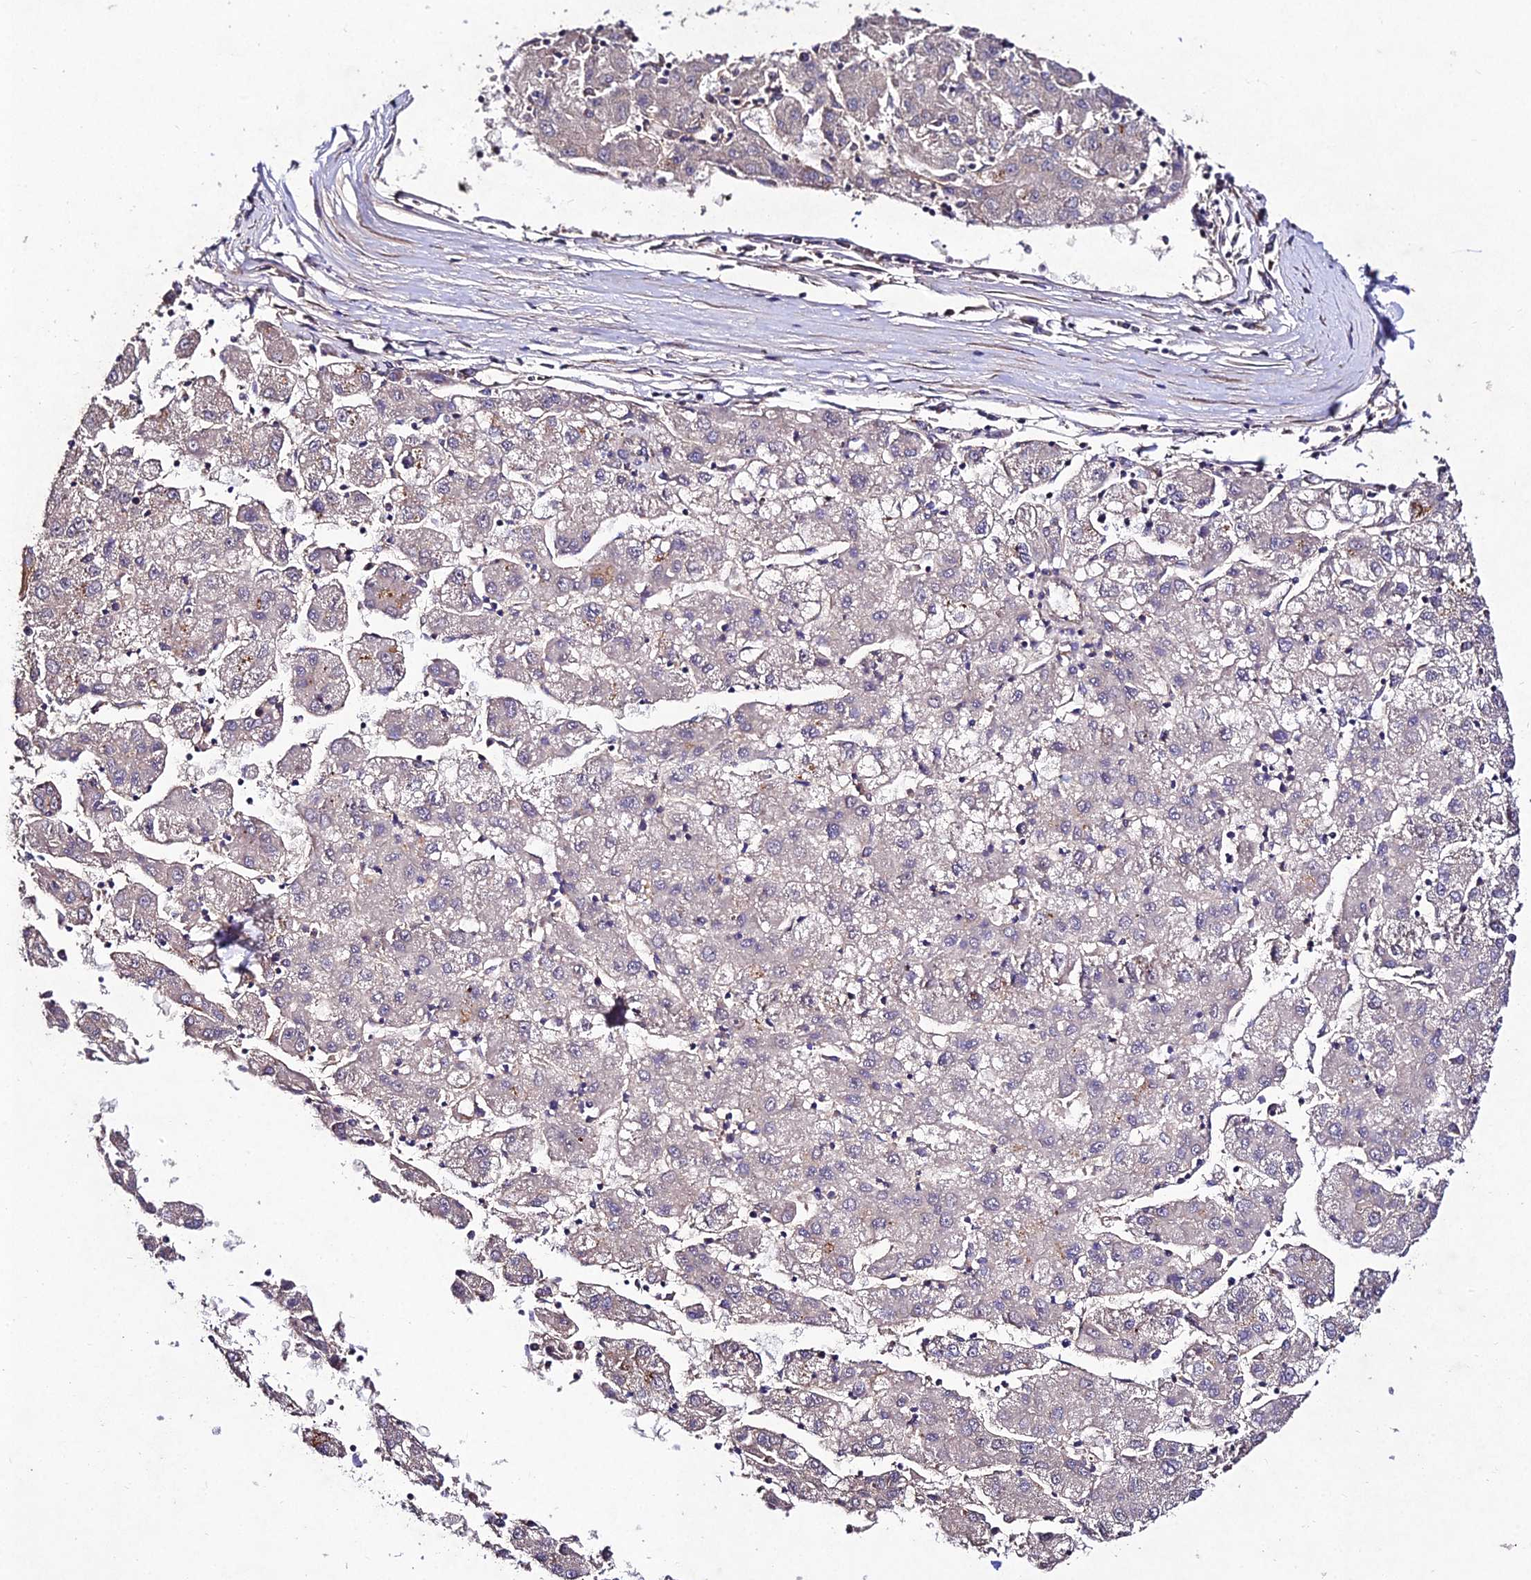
{"staining": {"intensity": "negative", "quantity": "none", "location": "none"}, "tissue": "liver cancer", "cell_type": "Tumor cells", "image_type": "cancer", "snomed": [{"axis": "morphology", "description": "Carcinoma, Hepatocellular, NOS"}, {"axis": "topography", "description": "Liver"}], "caption": "IHC micrograph of hepatocellular carcinoma (liver) stained for a protein (brown), which shows no staining in tumor cells.", "gene": "AP3M2", "patient": {"sex": "male", "age": 72}}